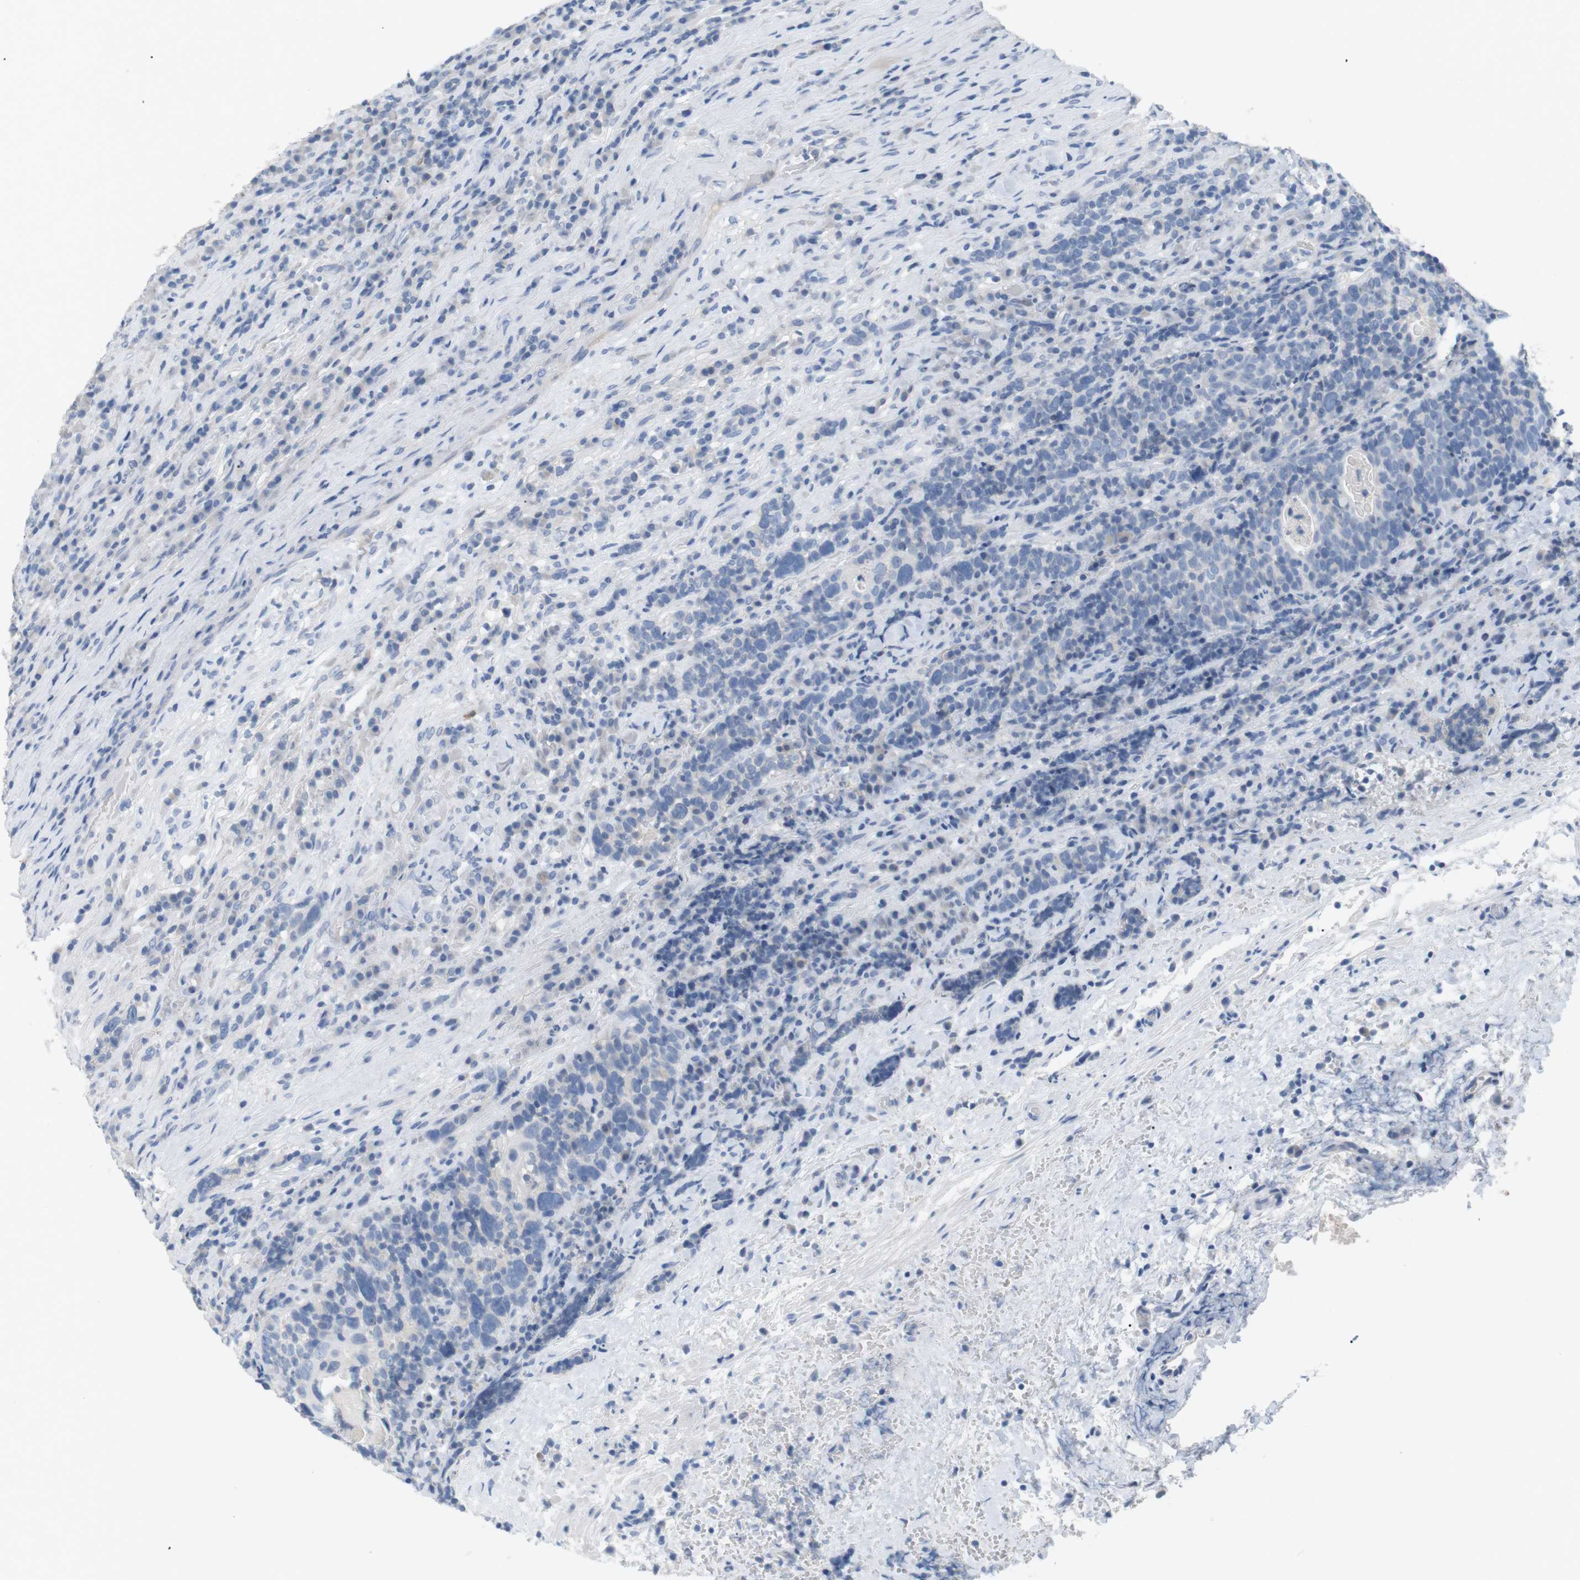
{"staining": {"intensity": "negative", "quantity": "none", "location": "none"}, "tissue": "head and neck cancer", "cell_type": "Tumor cells", "image_type": "cancer", "snomed": [{"axis": "morphology", "description": "Squamous cell carcinoma, NOS"}, {"axis": "morphology", "description": "Squamous cell carcinoma, metastatic, NOS"}, {"axis": "topography", "description": "Lymph node"}, {"axis": "topography", "description": "Head-Neck"}], "caption": "Immunohistochemistry (IHC) of human squamous cell carcinoma (head and neck) displays no expression in tumor cells.", "gene": "HBG2", "patient": {"sex": "male", "age": 62}}